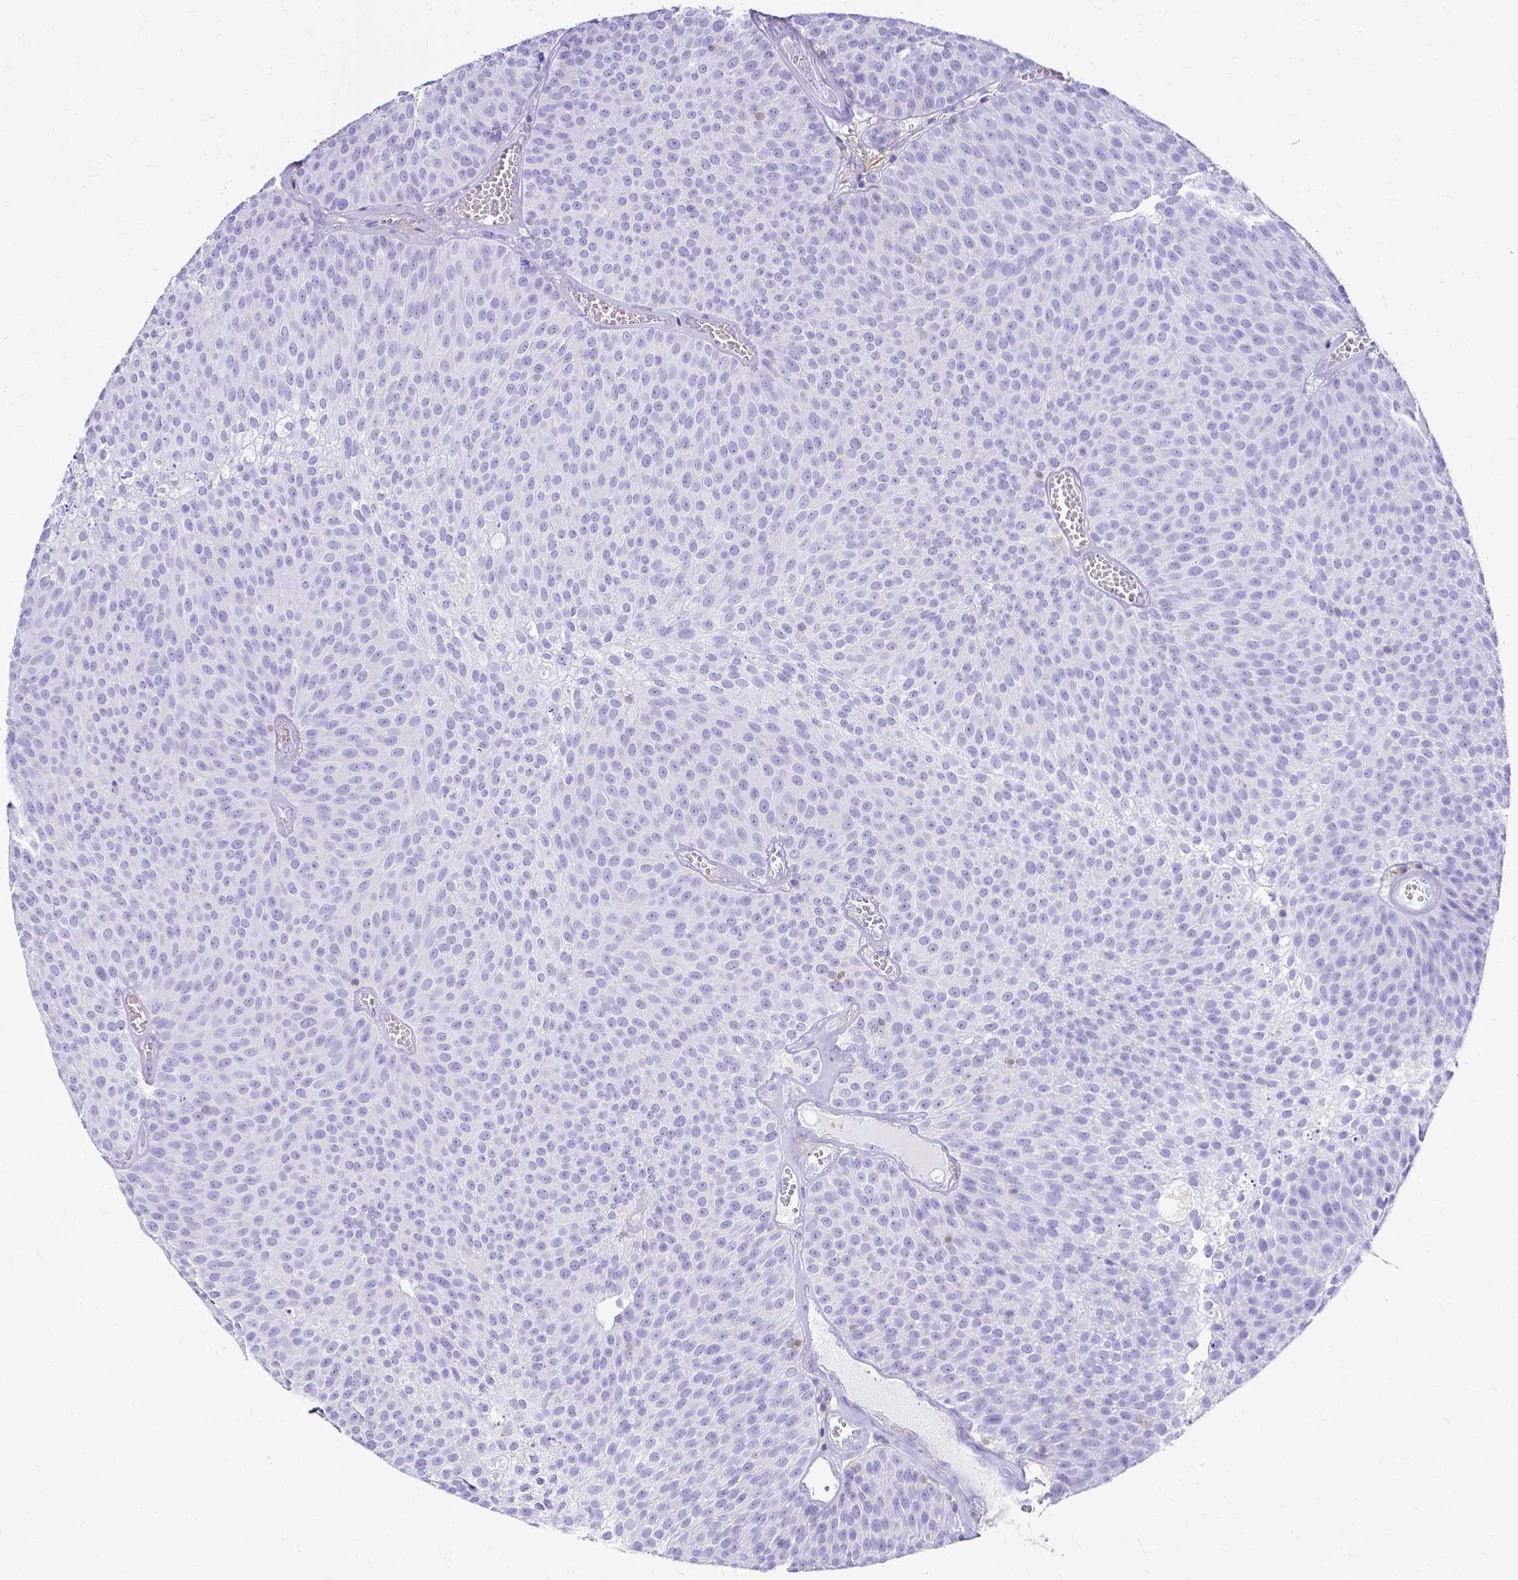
{"staining": {"intensity": "negative", "quantity": "none", "location": "none"}, "tissue": "urothelial cancer", "cell_type": "Tumor cells", "image_type": "cancer", "snomed": [{"axis": "morphology", "description": "Urothelial carcinoma, Low grade"}, {"axis": "topography", "description": "Urinary bladder"}], "caption": "This is an immunohistochemistry micrograph of human urothelial cancer. There is no staining in tumor cells.", "gene": "HSPA12A", "patient": {"sex": "female", "age": 79}}